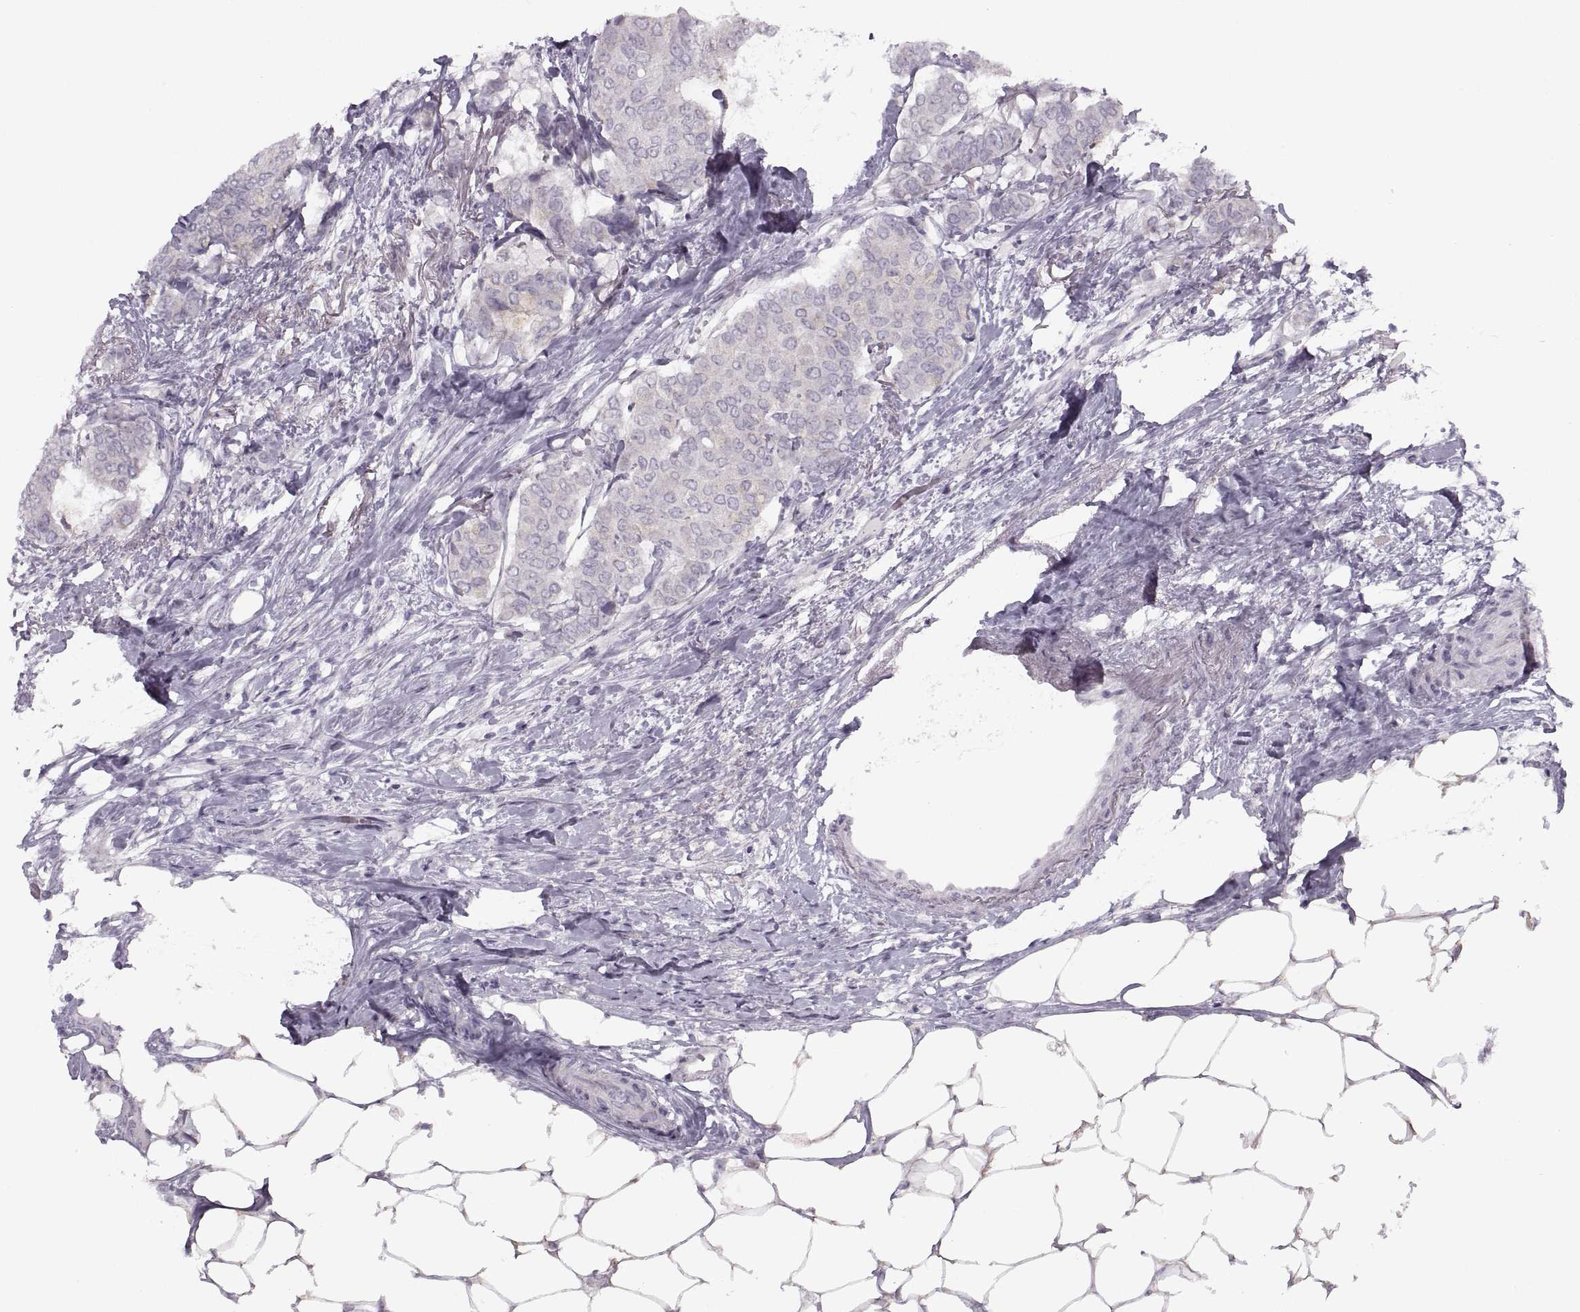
{"staining": {"intensity": "negative", "quantity": "none", "location": "none"}, "tissue": "breast cancer", "cell_type": "Tumor cells", "image_type": "cancer", "snomed": [{"axis": "morphology", "description": "Duct carcinoma"}, {"axis": "topography", "description": "Breast"}], "caption": "Breast cancer was stained to show a protein in brown. There is no significant expression in tumor cells.", "gene": "PIERCE1", "patient": {"sex": "female", "age": 75}}